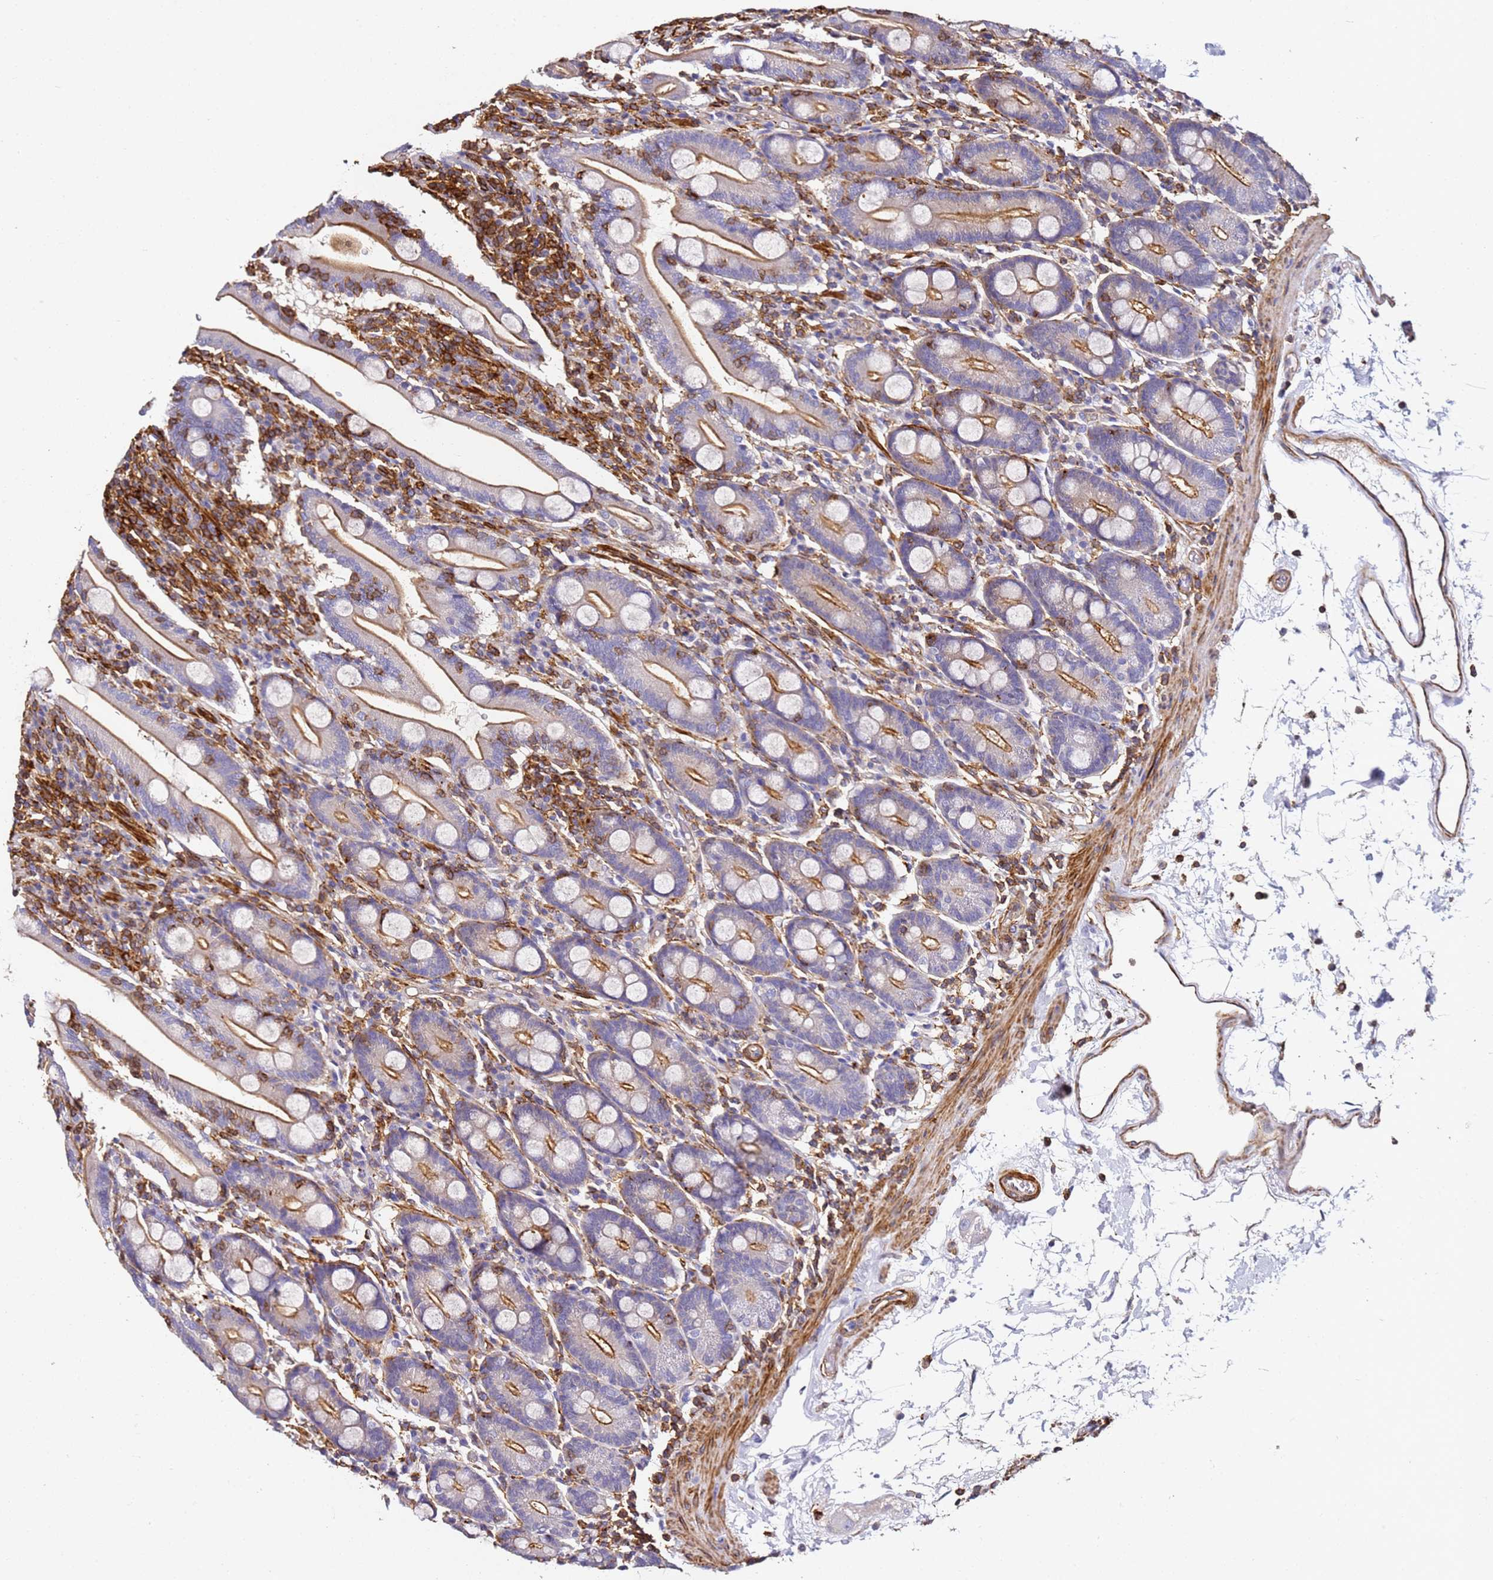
{"staining": {"intensity": "strong", "quantity": "25%-75%", "location": "cytoplasmic/membranous"}, "tissue": "duodenum", "cell_type": "Glandular cells", "image_type": "normal", "snomed": [{"axis": "morphology", "description": "Normal tissue, NOS"}, {"axis": "topography", "description": "Duodenum"}], "caption": "Immunohistochemical staining of benign duodenum exhibits strong cytoplasmic/membranous protein expression in about 25%-75% of glandular cells. The staining was performed using DAB (3,3'-diaminobenzidine), with brown indicating positive protein expression. Nuclei are stained blue with hematoxylin.", "gene": "ZNF671", "patient": {"sex": "male", "age": 35}}